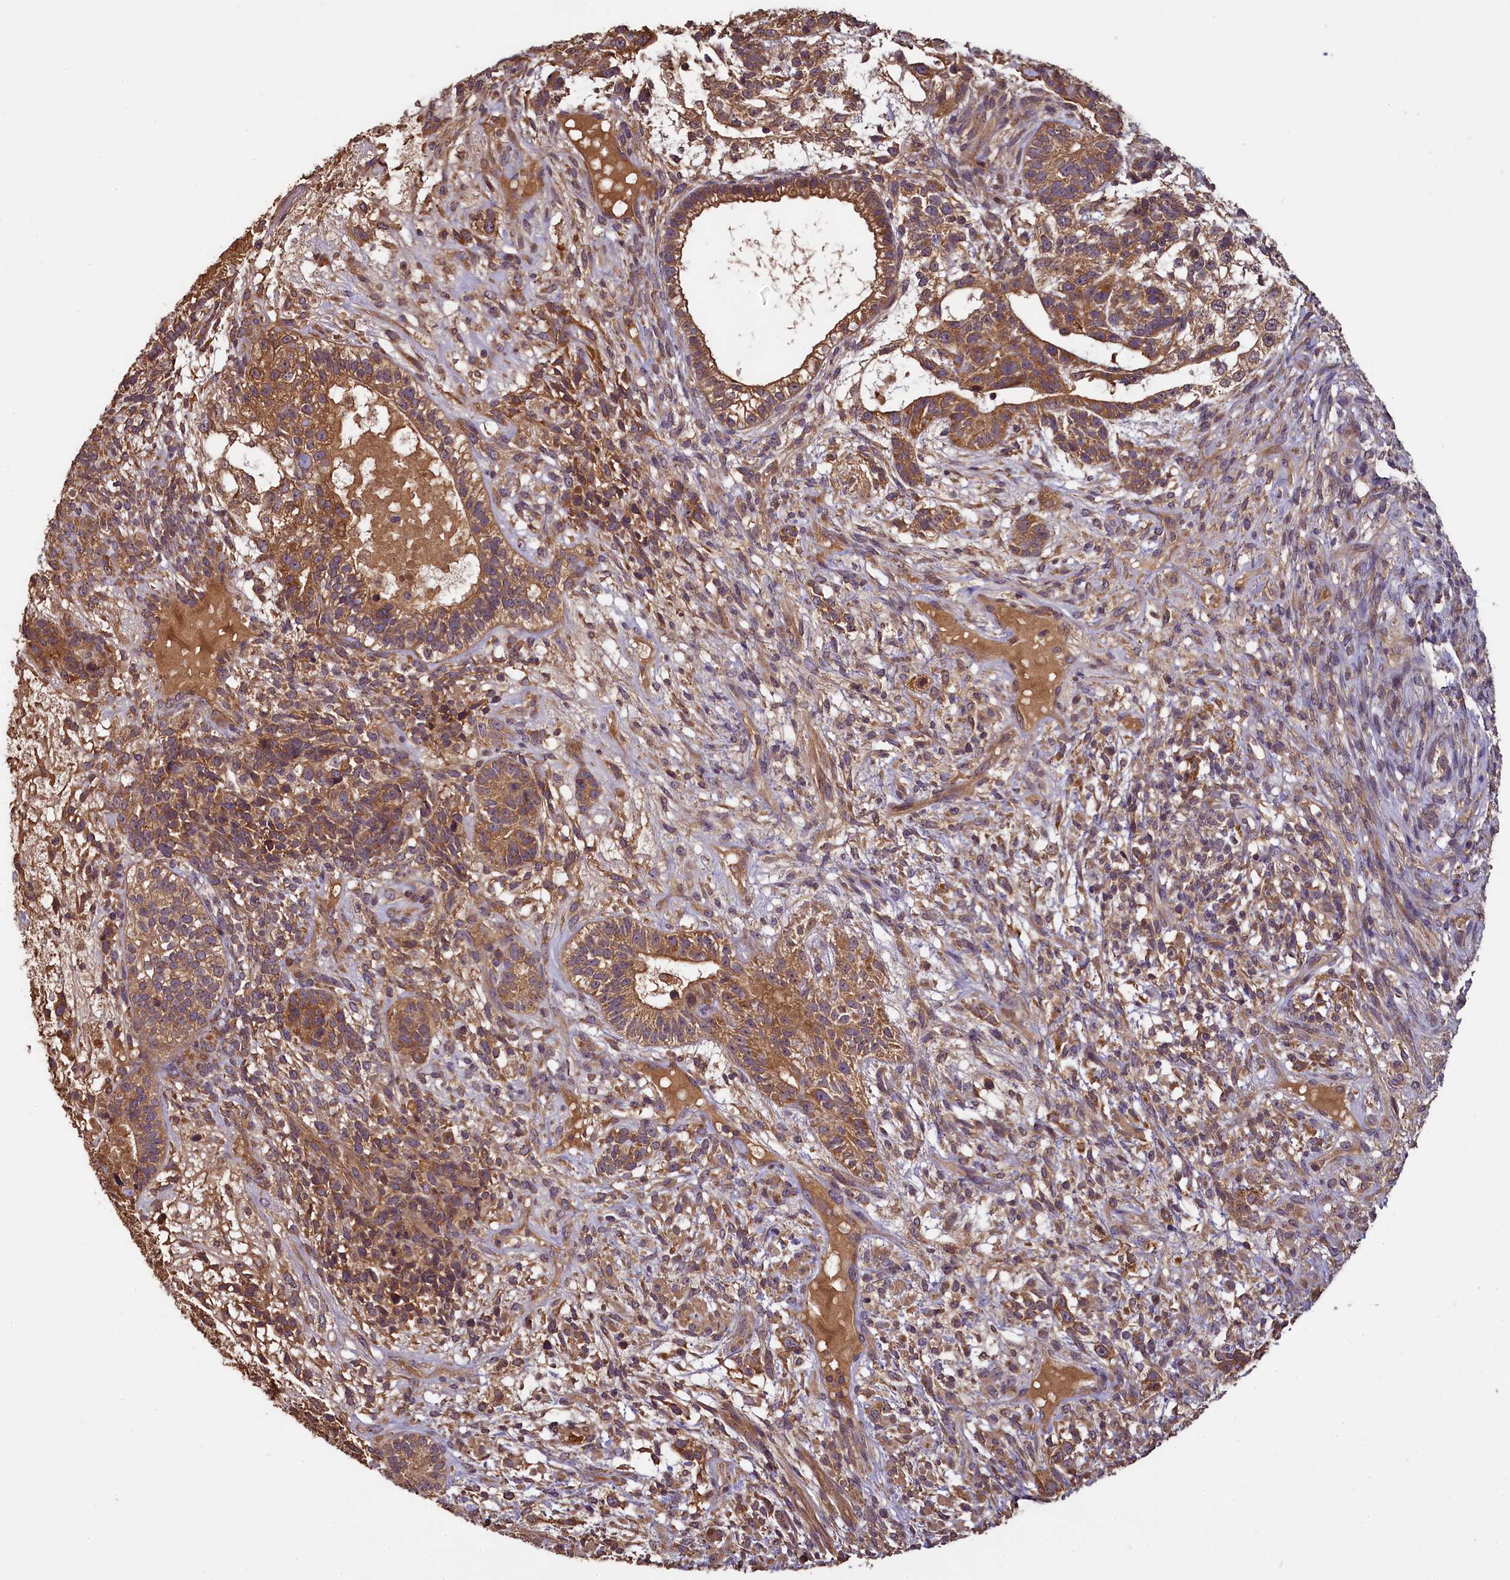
{"staining": {"intensity": "moderate", "quantity": ">75%", "location": "cytoplasmic/membranous"}, "tissue": "testis cancer", "cell_type": "Tumor cells", "image_type": "cancer", "snomed": [{"axis": "morphology", "description": "Seminoma, NOS"}, {"axis": "morphology", "description": "Carcinoma, Embryonal, NOS"}, {"axis": "topography", "description": "Testis"}], "caption": "Testis cancer (embryonal carcinoma) stained with immunohistochemistry demonstrates moderate cytoplasmic/membranous positivity in about >75% of tumor cells. Using DAB (brown) and hematoxylin (blue) stains, captured at high magnification using brightfield microscopy.", "gene": "NUDT6", "patient": {"sex": "male", "age": 28}}